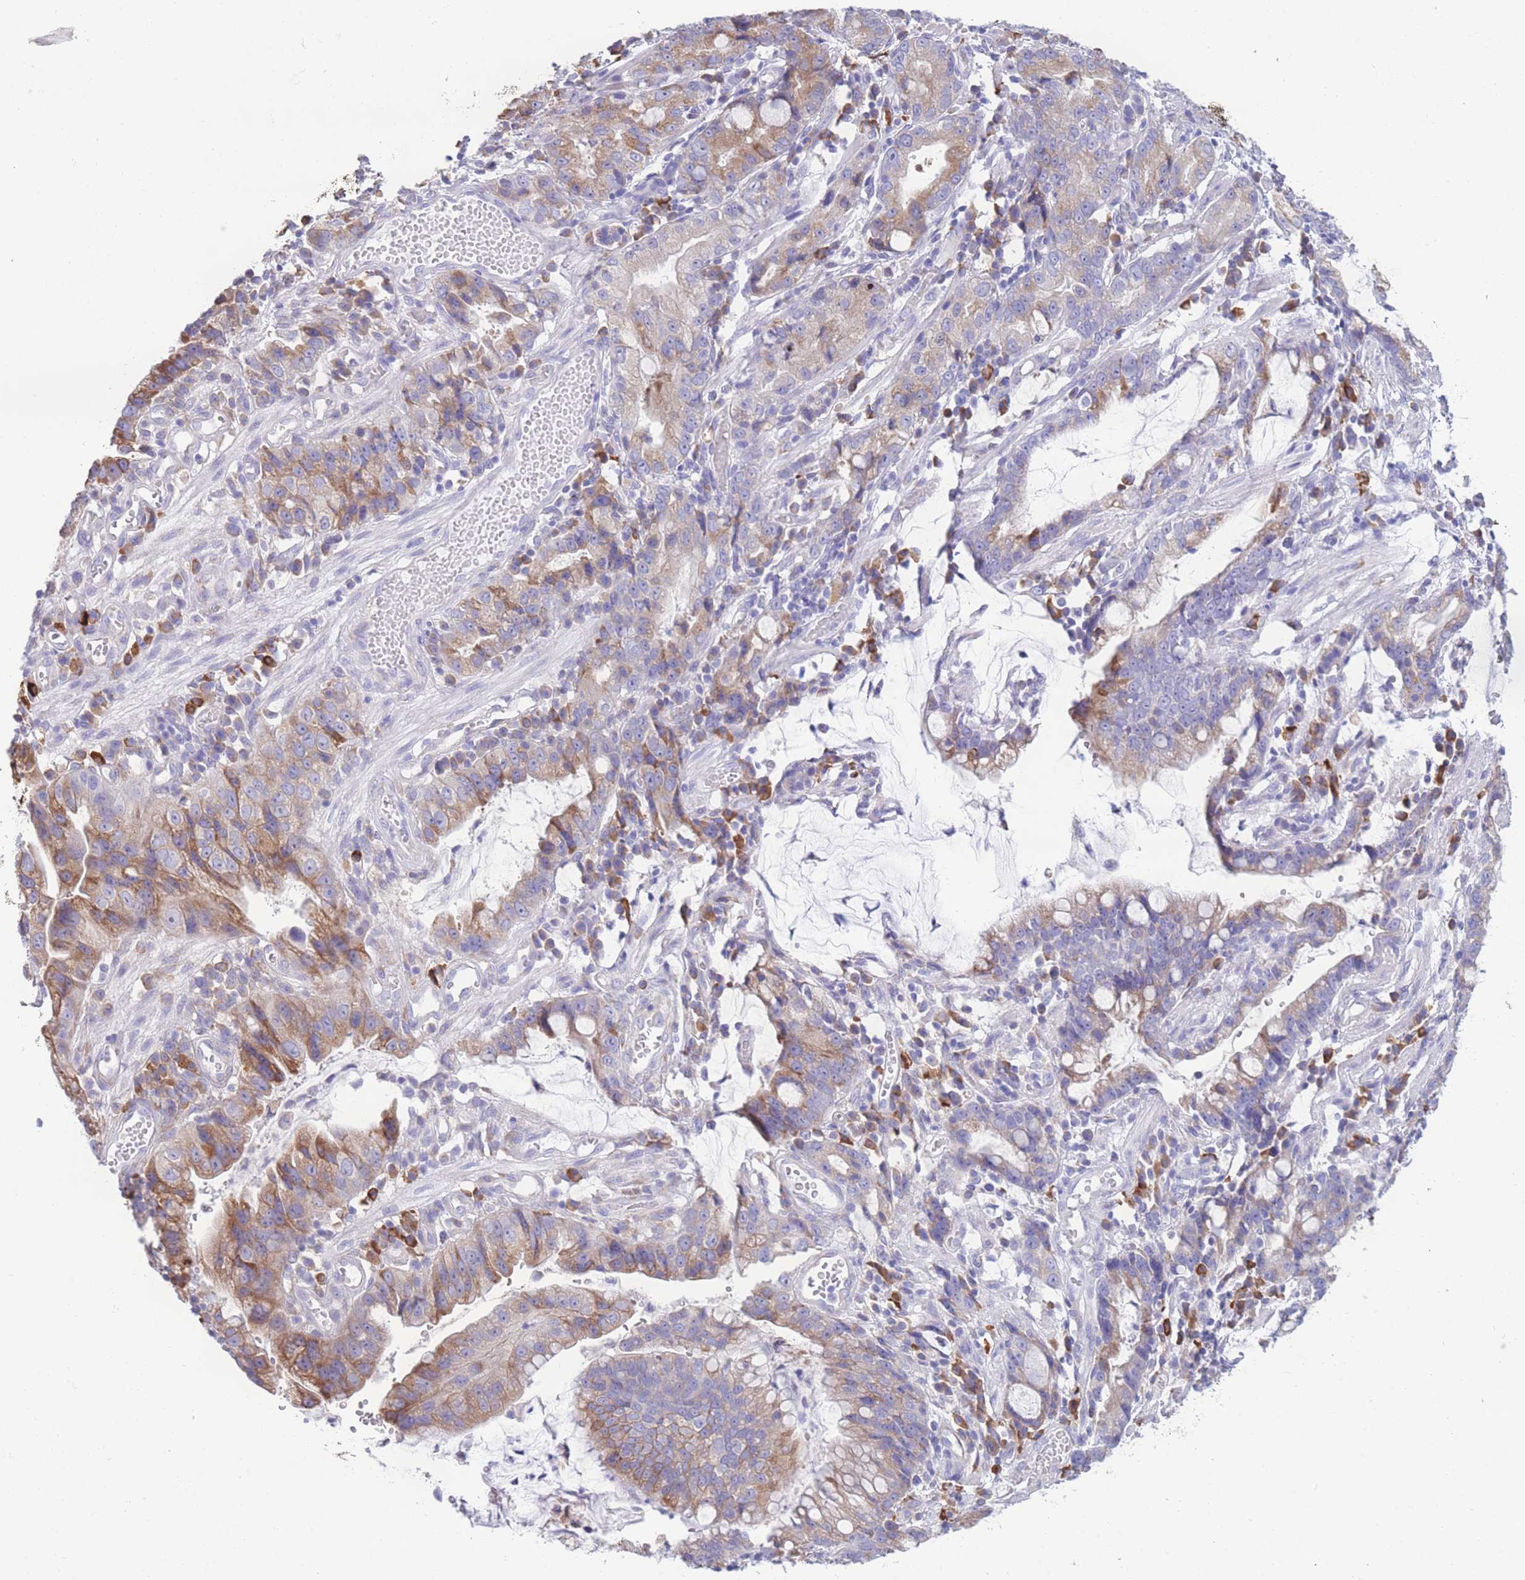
{"staining": {"intensity": "moderate", "quantity": "25%-75%", "location": "cytoplasmic/membranous"}, "tissue": "stomach cancer", "cell_type": "Tumor cells", "image_type": "cancer", "snomed": [{"axis": "morphology", "description": "Adenocarcinoma, NOS"}, {"axis": "topography", "description": "Stomach"}], "caption": "High-magnification brightfield microscopy of stomach cancer stained with DAB (brown) and counterstained with hematoxylin (blue). tumor cells exhibit moderate cytoplasmic/membranous expression is seen in about25%-75% of cells. The staining was performed using DAB (3,3'-diaminobenzidine) to visualize the protein expression in brown, while the nuclei were stained in blue with hematoxylin (Magnification: 20x).", "gene": "XKR8", "patient": {"sex": "male", "age": 55}}